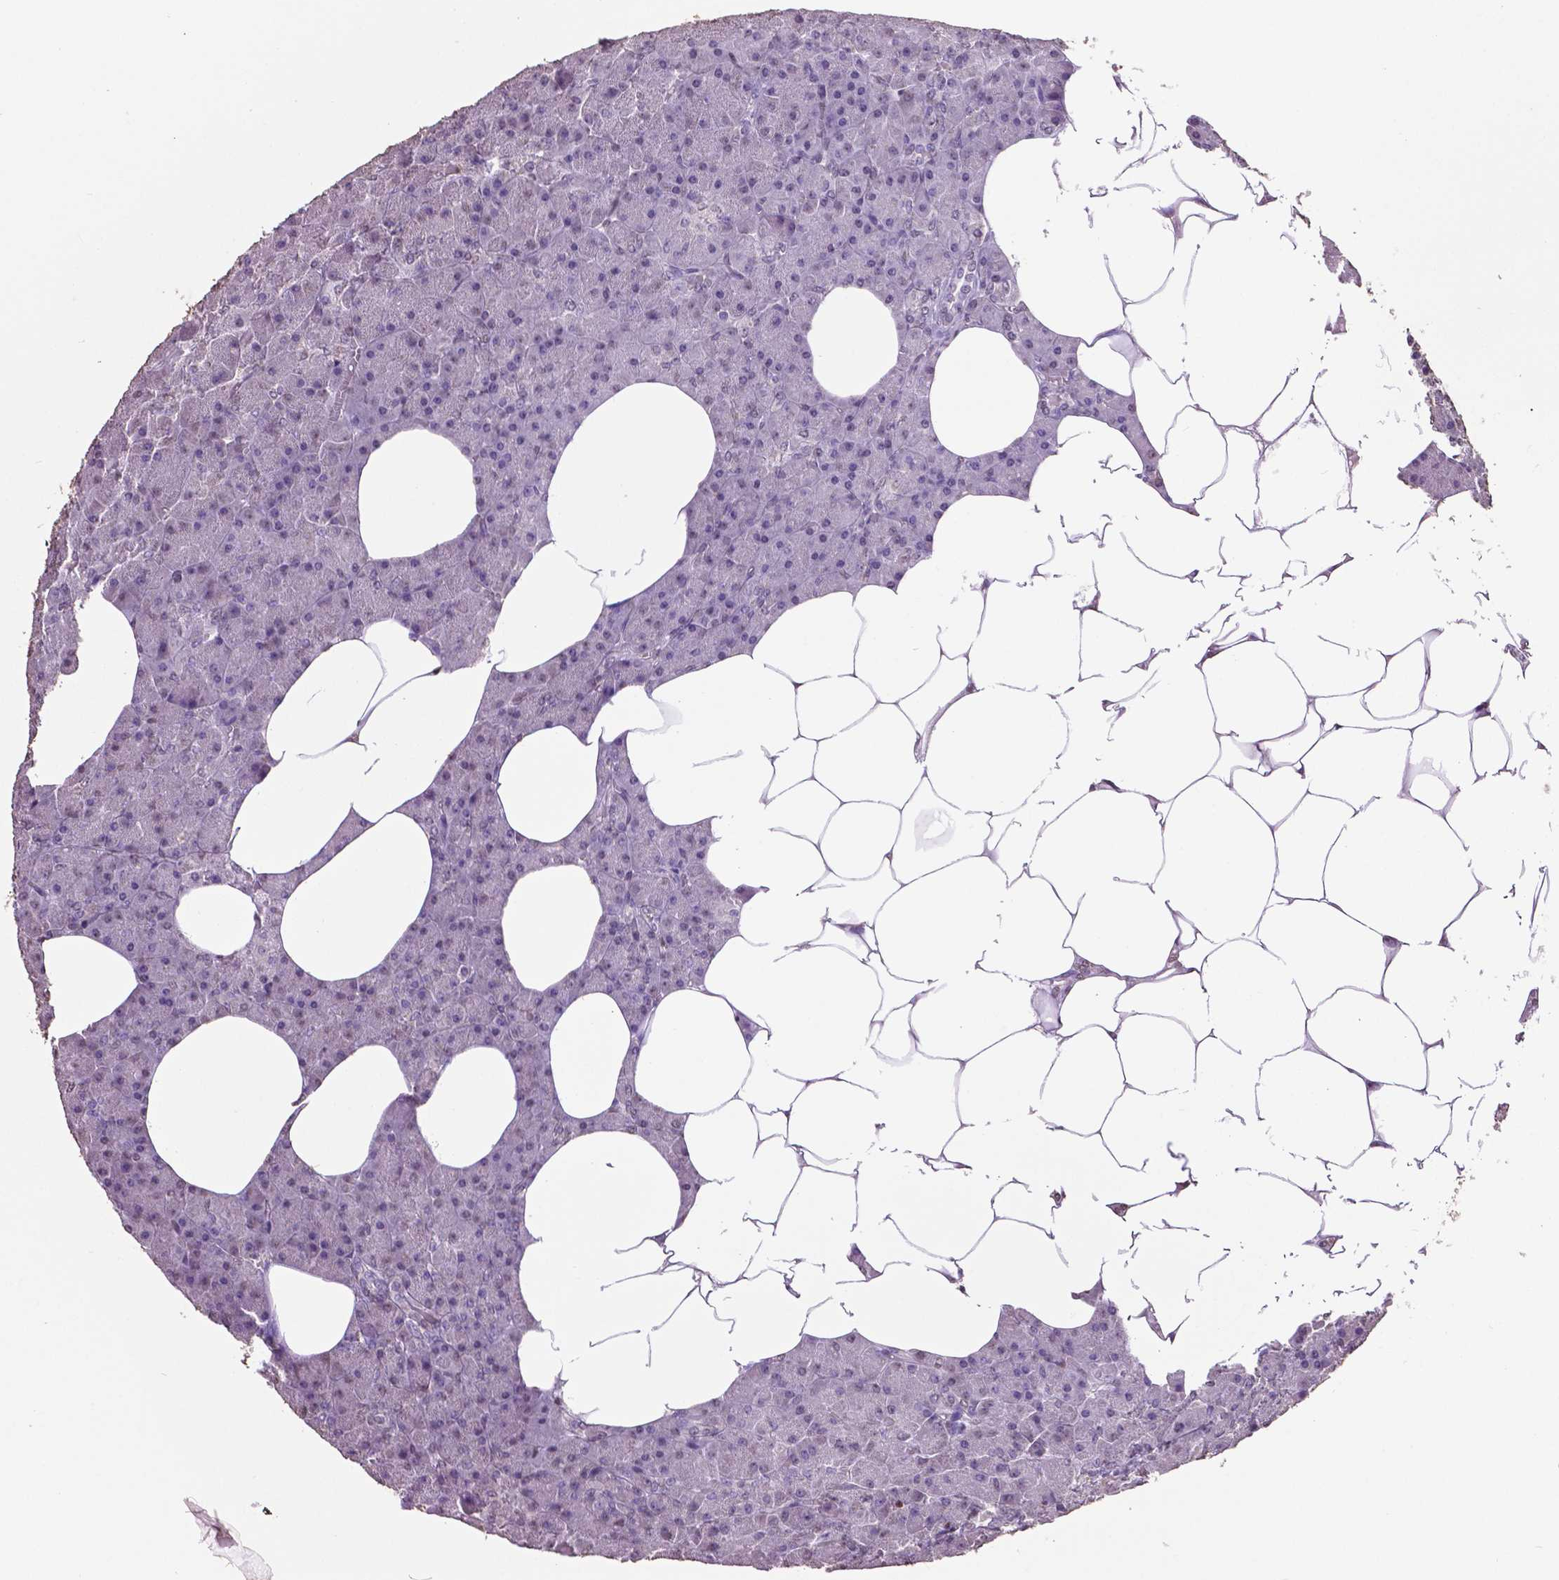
{"staining": {"intensity": "moderate", "quantity": "<25%", "location": "cytoplasmic/membranous"}, "tissue": "pancreas", "cell_type": "Exocrine glandular cells", "image_type": "normal", "snomed": [{"axis": "morphology", "description": "Normal tissue, NOS"}, {"axis": "topography", "description": "Pancreas"}], "caption": "Moderate cytoplasmic/membranous positivity for a protein is present in approximately <25% of exocrine glandular cells of unremarkable pancreas using IHC.", "gene": "RUNX3", "patient": {"sex": "female", "age": 45}}